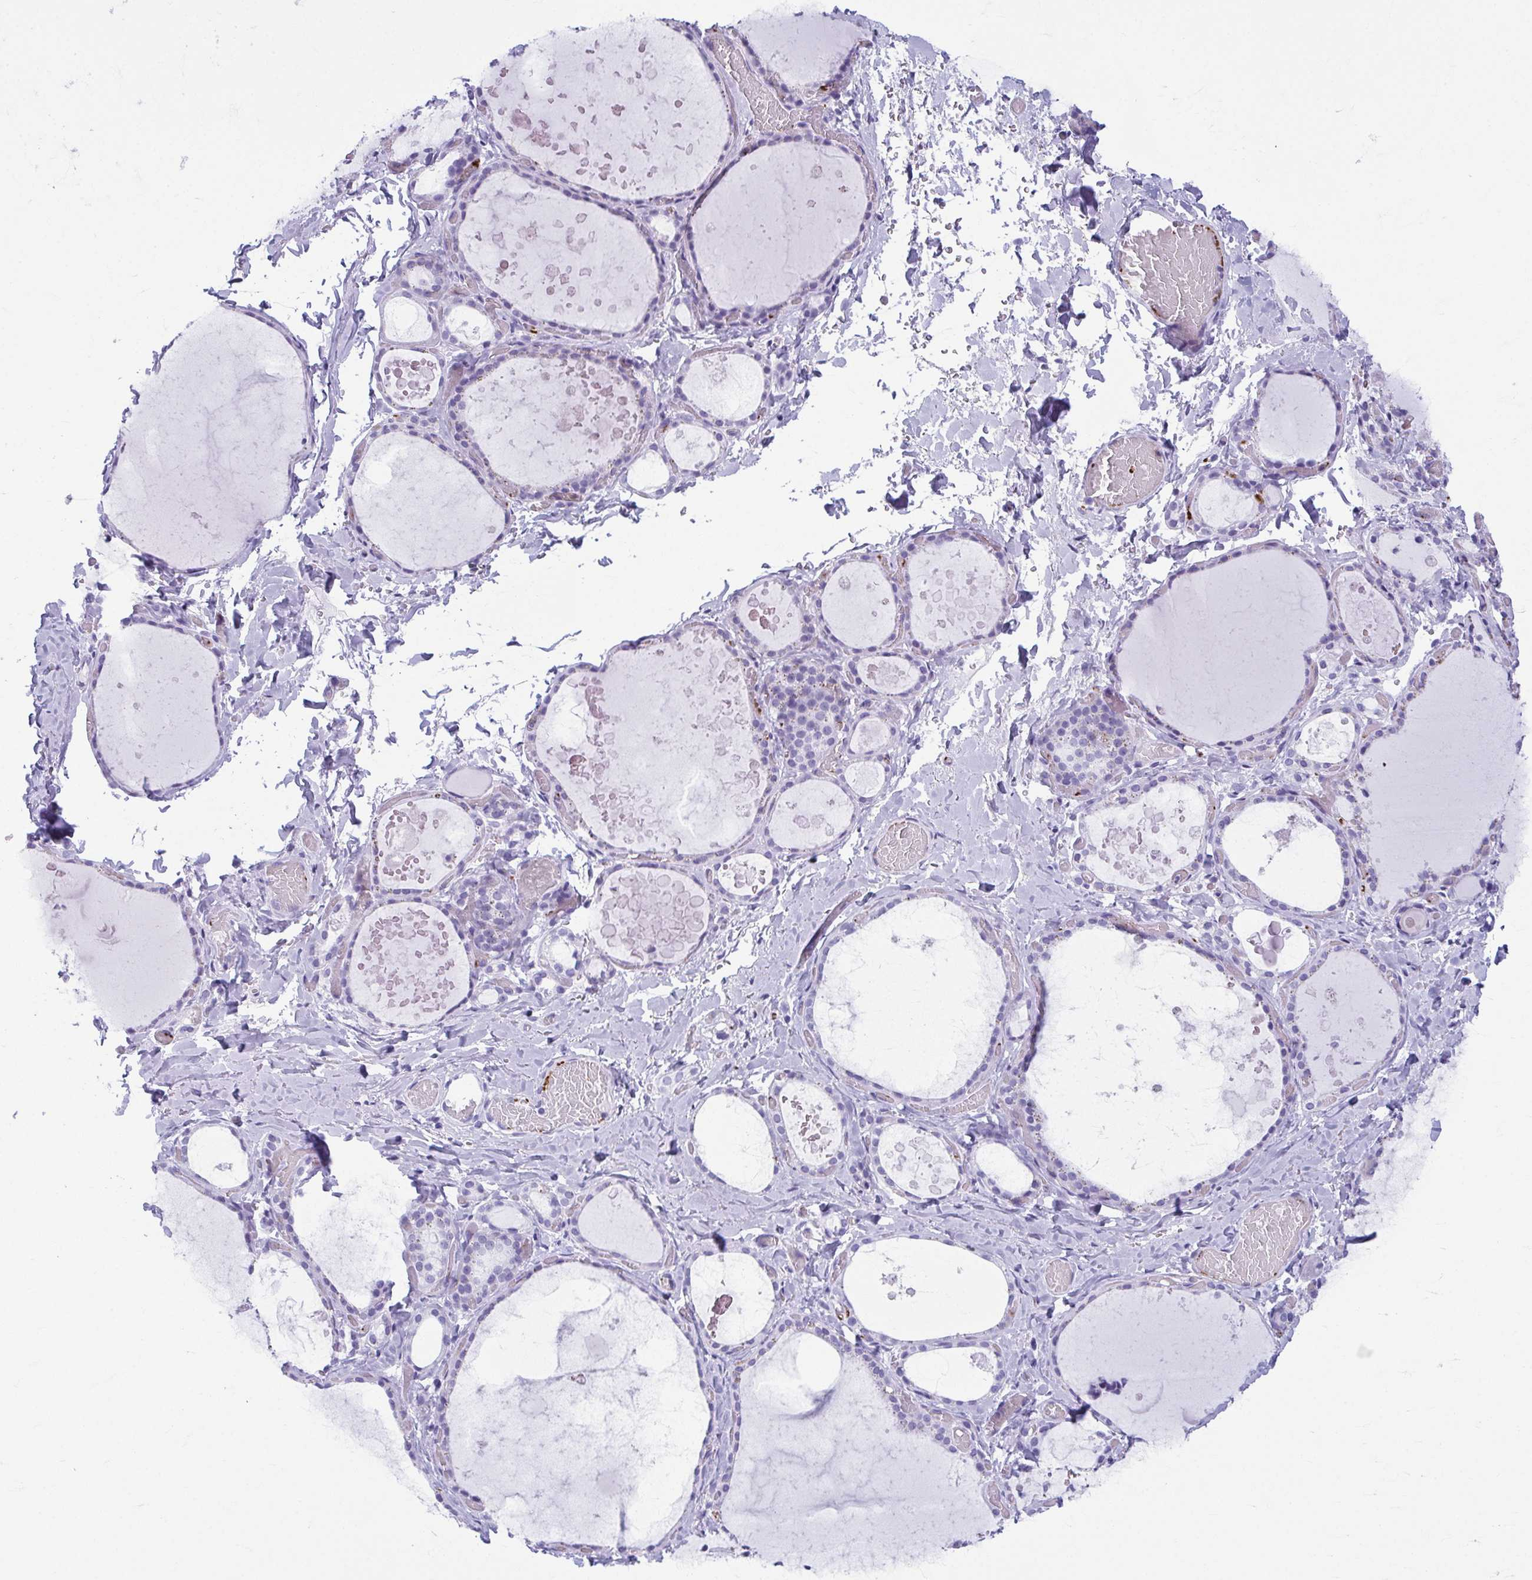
{"staining": {"intensity": "negative", "quantity": "none", "location": "none"}, "tissue": "thyroid gland", "cell_type": "Glandular cells", "image_type": "normal", "snomed": [{"axis": "morphology", "description": "Normal tissue, NOS"}, {"axis": "topography", "description": "Thyroid gland"}], "caption": "IHC image of benign thyroid gland: human thyroid gland stained with DAB exhibits no significant protein positivity in glandular cells. (Stains: DAB IHC with hematoxylin counter stain, Microscopy: brightfield microscopy at high magnification).", "gene": "TCEAL3", "patient": {"sex": "female", "age": 56}}